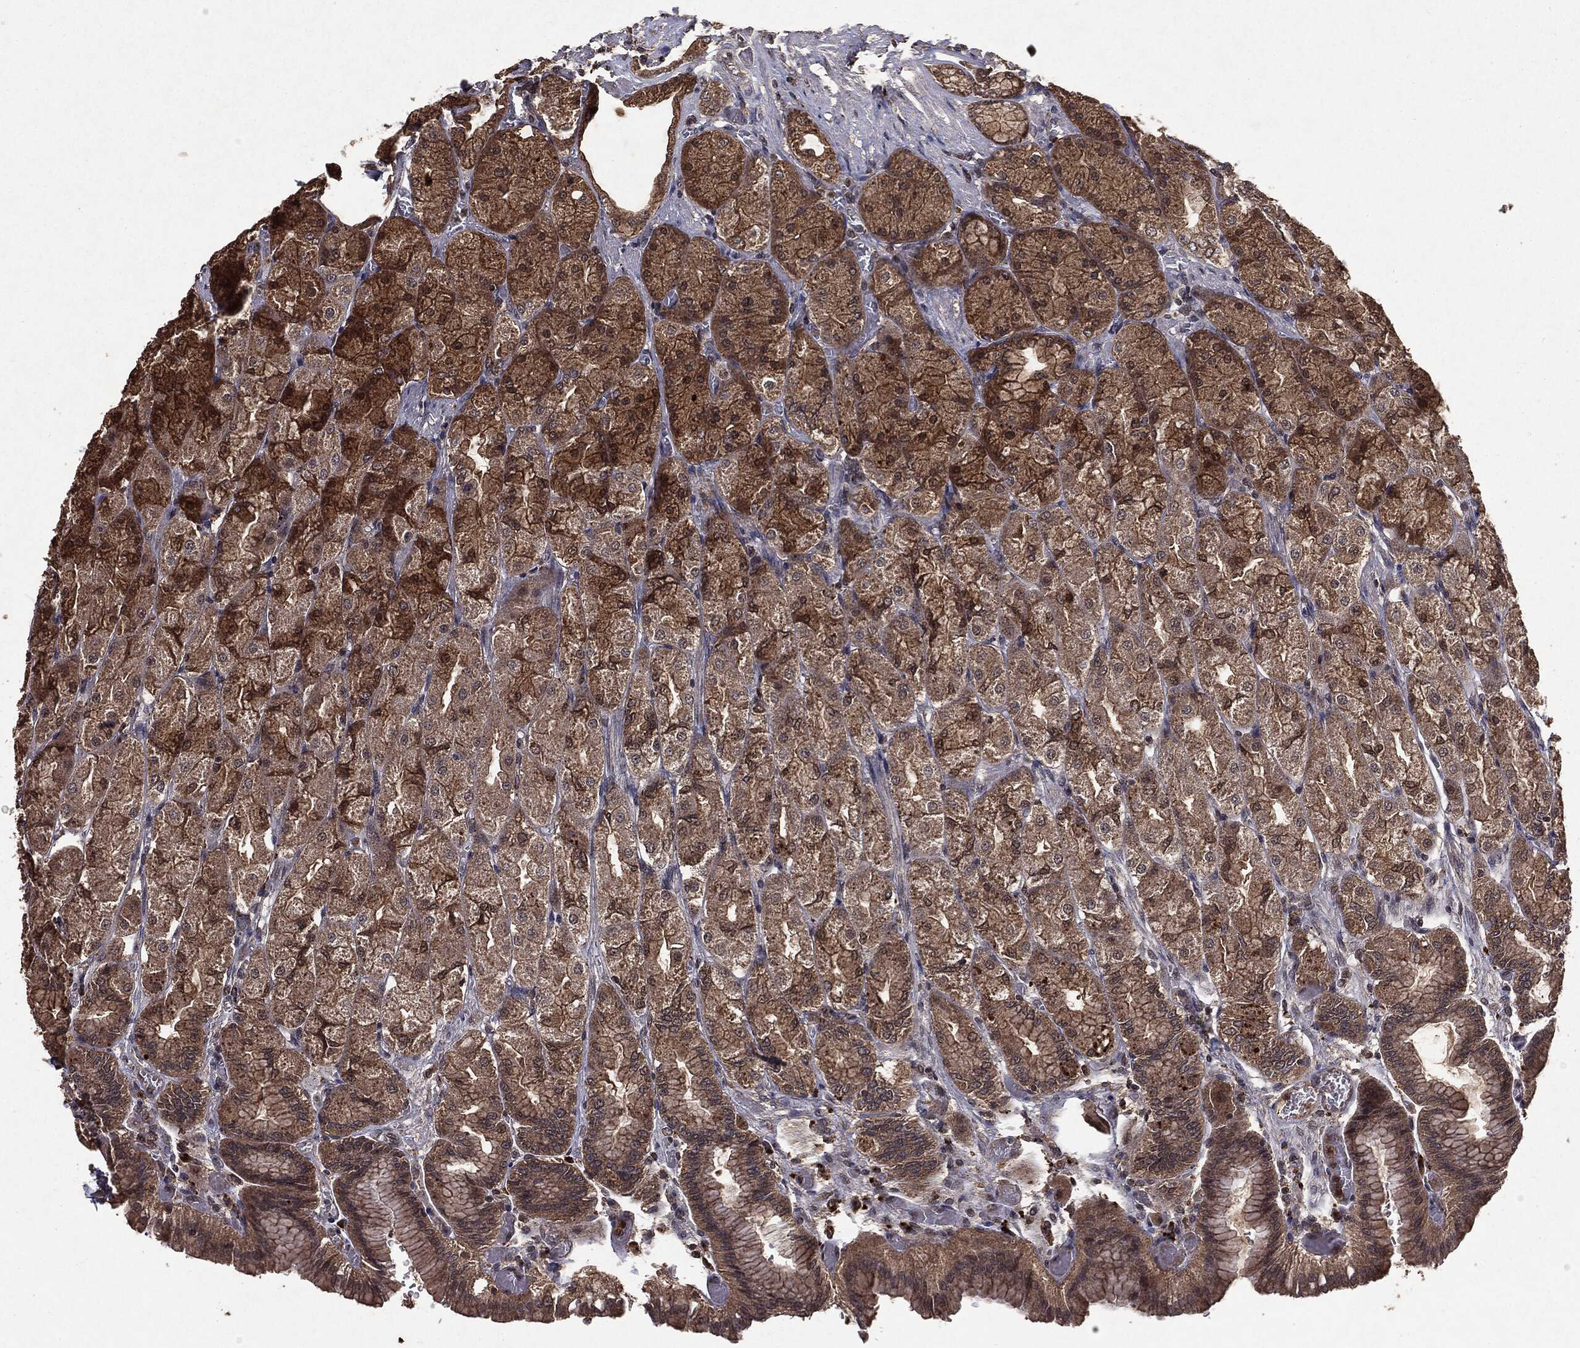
{"staining": {"intensity": "moderate", "quantity": "25%-75%", "location": "cytoplasmic/membranous,nuclear"}, "tissue": "stomach", "cell_type": "Glandular cells", "image_type": "normal", "snomed": [{"axis": "morphology", "description": "Normal tissue, NOS"}, {"axis": "morphology", "description": "Adenocarcinoma, NOS"}, {"axis": "morphology", "description": "Adenocarcinoma, High grade"}, {"axis": "topography", "description": "Stomach, upper"}, {"axis": "topography", "description": "Stomach"}], "caption": "Glandular cells demonstrate moderate cytoplasmic/membranous,nuclear expression in approximately 25%-75% of cells in unremarkable stomach. (brown staining indicates protein expression, while blue staining denotes nuclei).", "gene": "MTOR", "patient": {"sex": "female", "age": 65}}